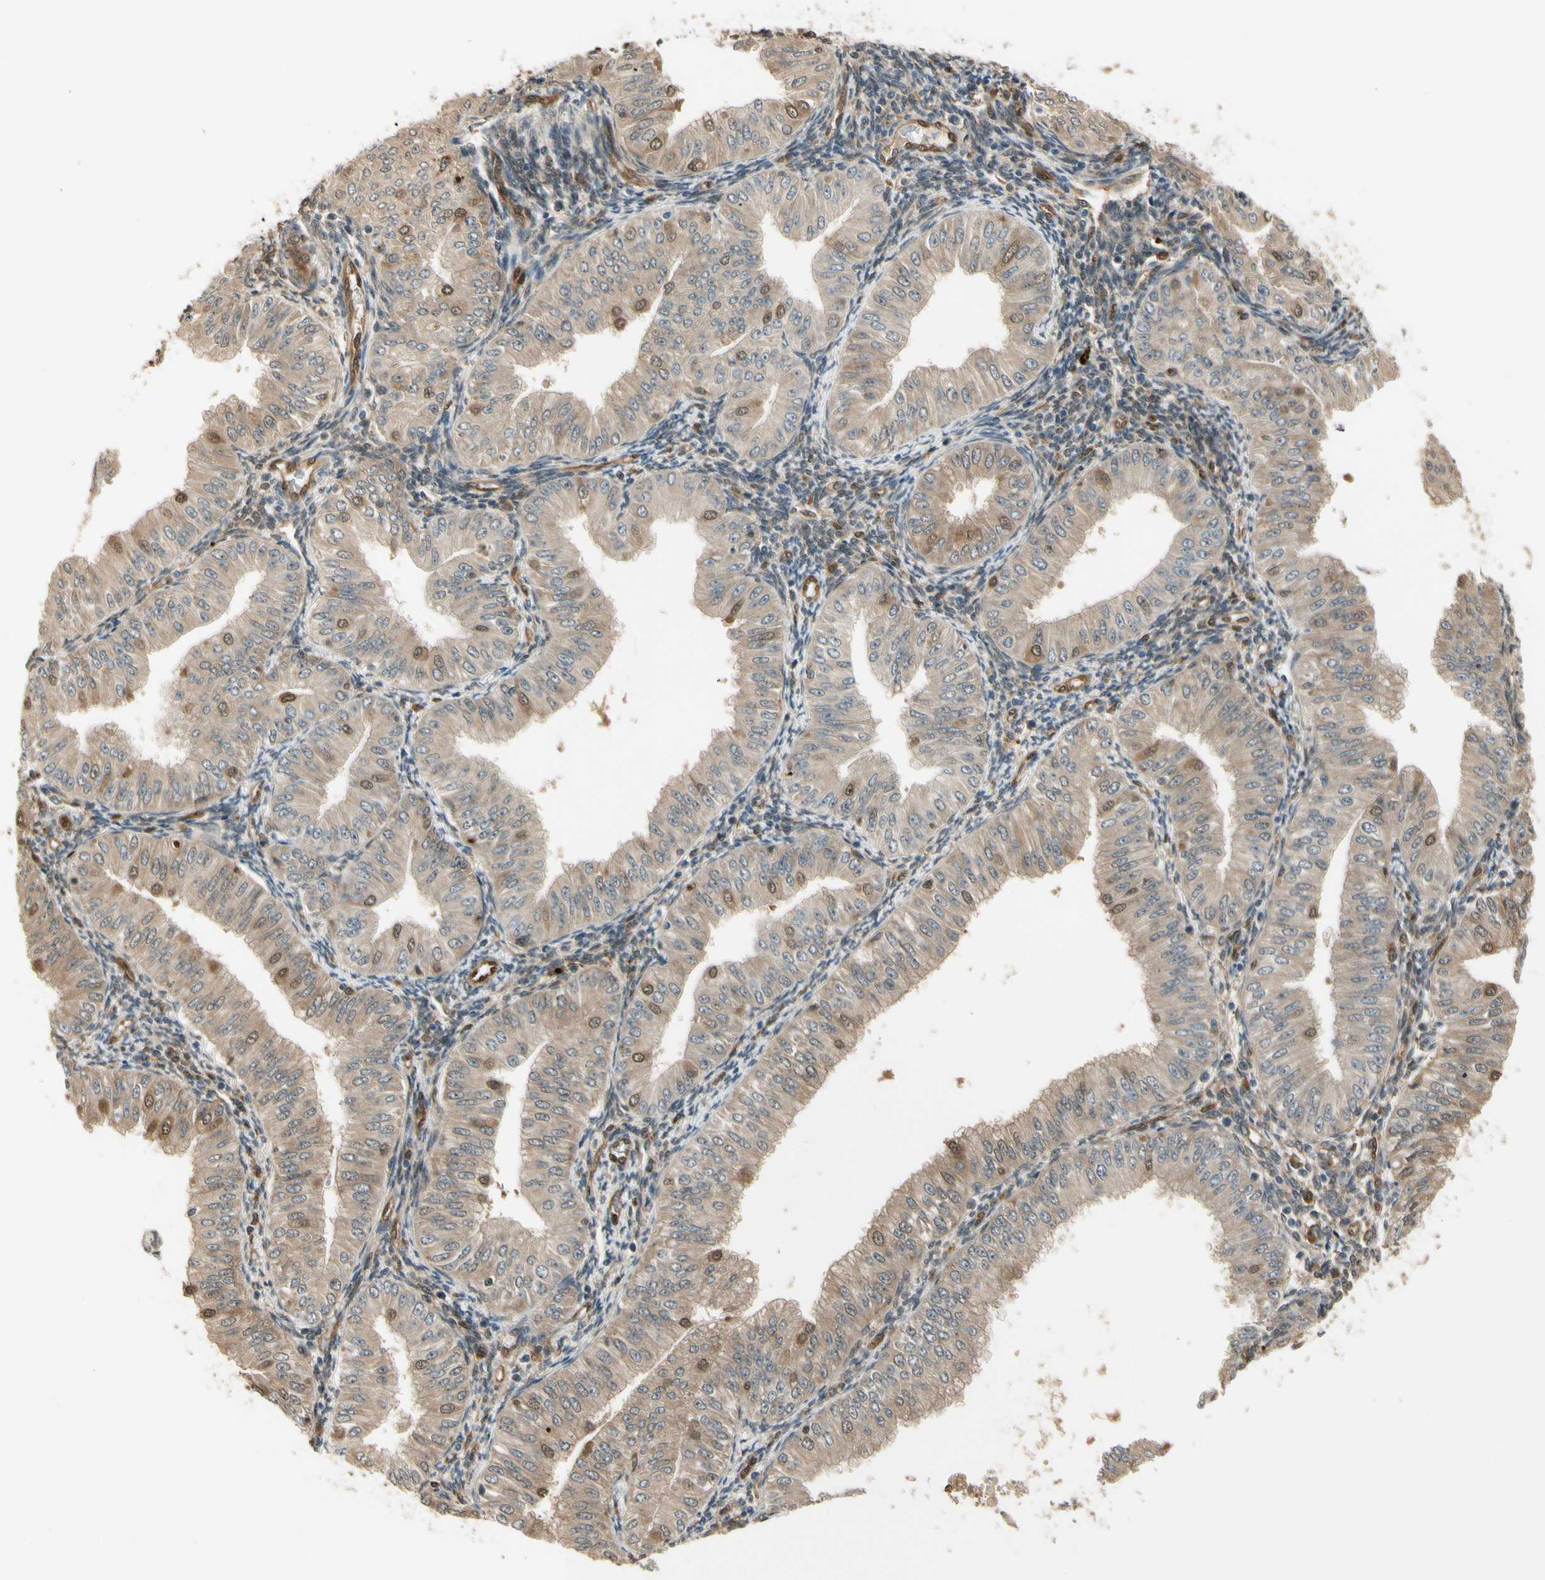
{"staining": {"intensity": "moderate", "quantity": "25%-75%", "location": "cytoplasmic/membranous"}, "tissue": "endometrial cancer", "cell_type": "Tumor cells", "image_type": "cancer", "snomed": [{"axis": "morphology", "description": "Normal tissue, NOS"}, {"axis": "morphology", "description": "Adenocarcinoma, NOS"}, {"axis": "topography", "description": "Endometrium"}], "caption": "Protein analysis of adenocarcinoma (endometrial) tissue reveals moderate cytoplasmic/membranous positivity in approximately 25%-75% of tumor cells.", "gene": "SERPINB6", "patient": {"sex": "female", "age": 53}}